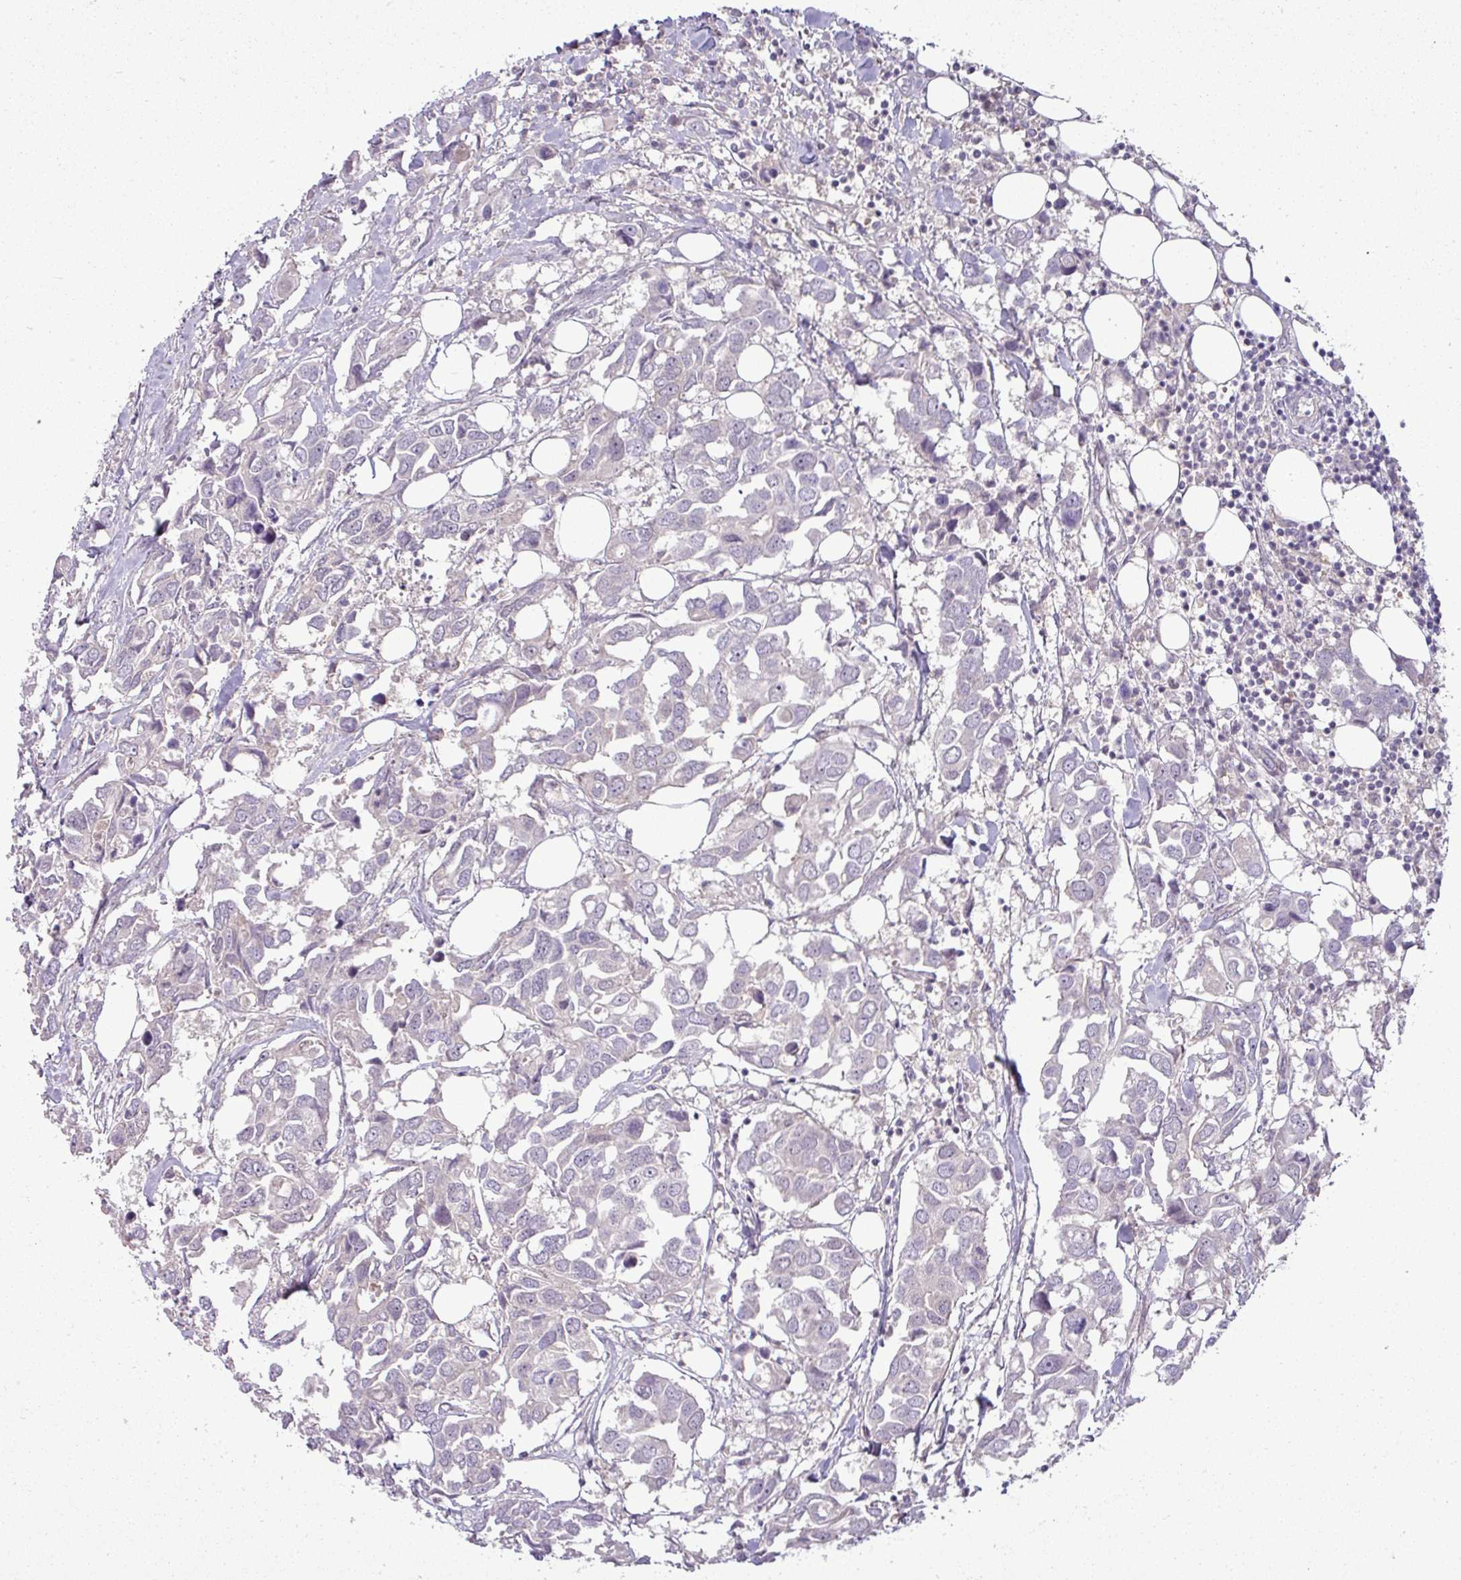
{"staining": {"intensity": "negative", "quantity": "none", "location": "none"}, "tissue": "breast cancer", "cell_type": "Tumor cells", "image_type": "cancer", "snomed": [{"axis": "morphology", "description": "Duct carcinoma"}, {"axis": "topography", "description": "Breast"}], "caption": "This is a micrograph of immunohistochemistry staining of breast intraductal carcinoma, which shows no staining in tumor cells. (DAB (3,3'-diaminobenzidine) IHC visualized using brightfield microscopy, high magnification).", "gene": "APOM", "patient": {"sex": "female", "age": 83}}